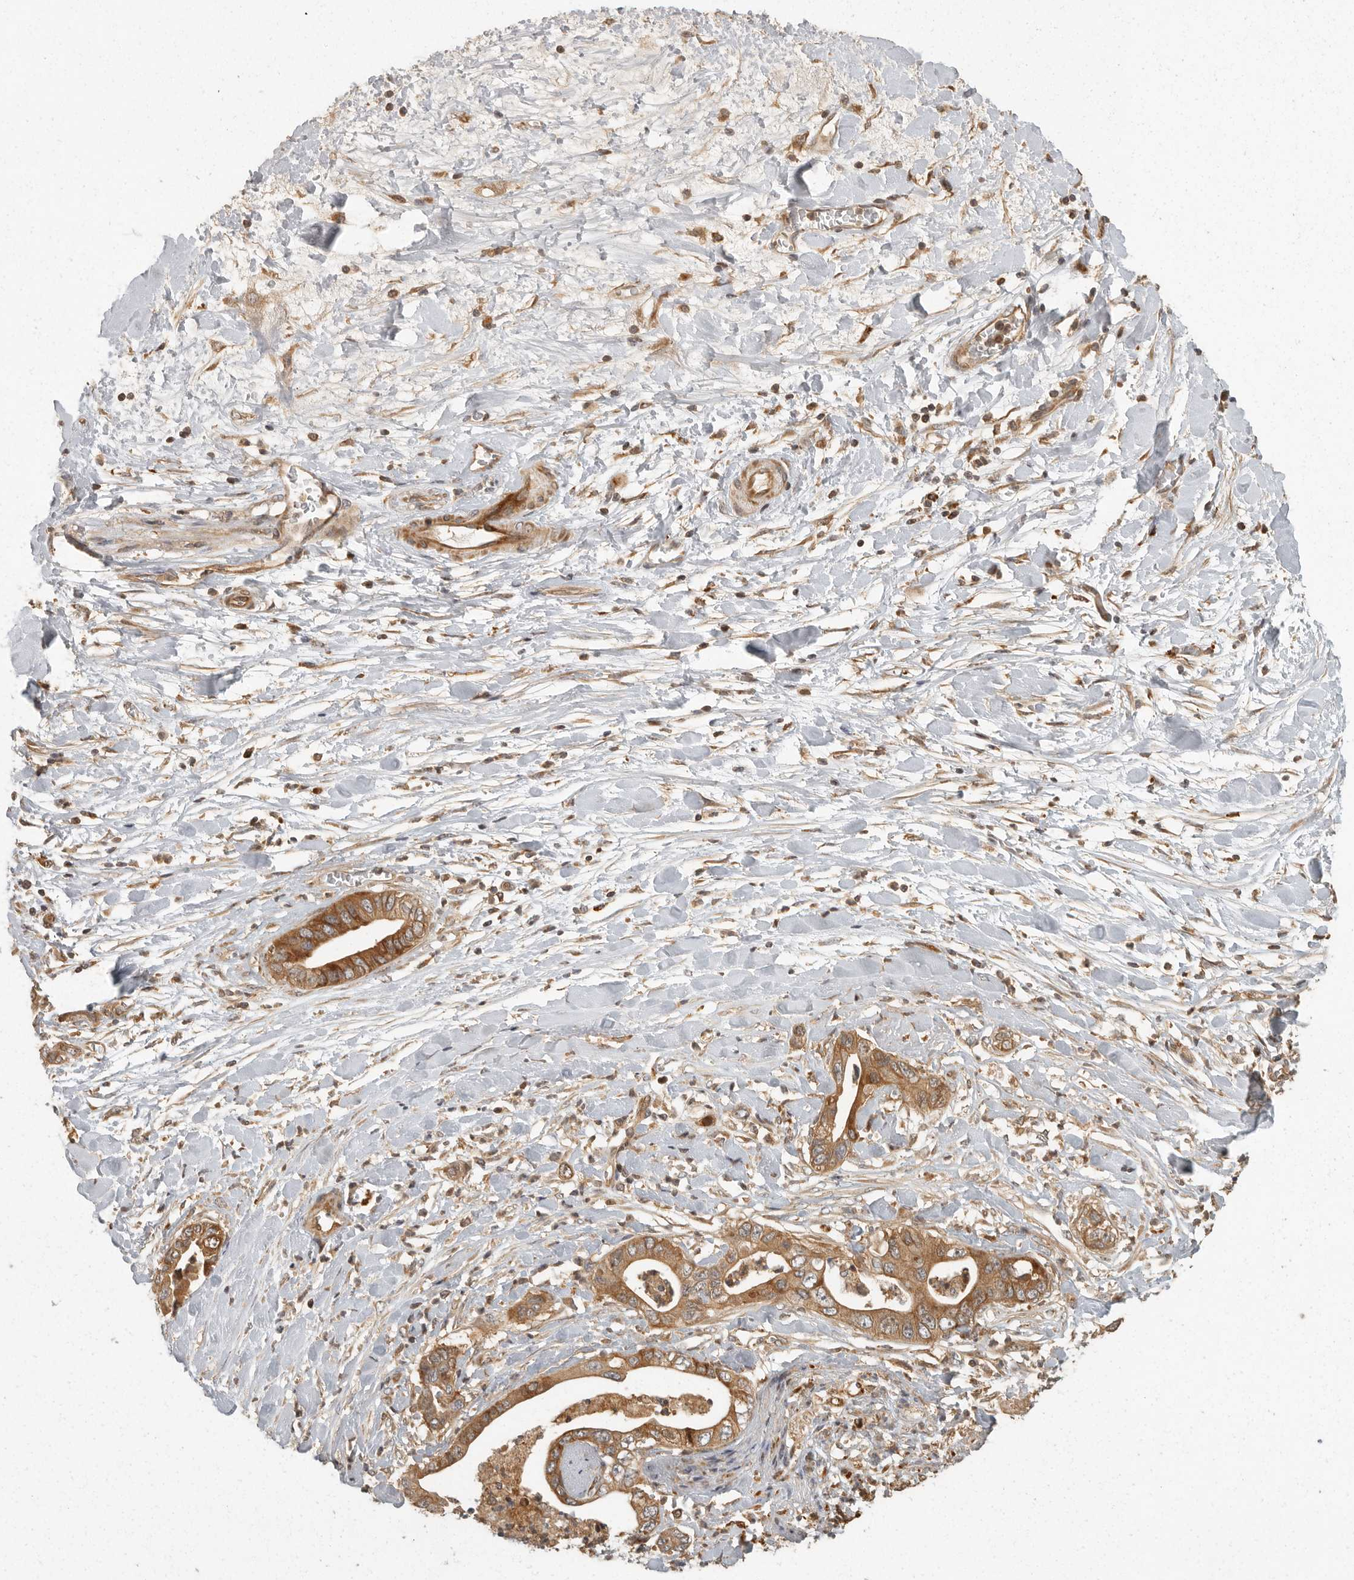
{"staining": {"intensity": "moderate", "quantity": ">75%", "location": "cytoplasmic/membranous"}, "tissue": "pancreatic cancer", "cell_type": "Tumor cells", "image_type": "cancer", "snomed": [{"axis": "morphology", "description": "Adenocarcinoma, NOS"}, {"axis": "topography", "description": "Pancreas"}], "caption": "Pancreatic cancer (adenocarcinoma) tissue exhibits moderate cytoplasmic/membranous positivity in about >75% of tumor cells", "gene": "SWT1", "patient": {"sex": "female", "age": 78}}